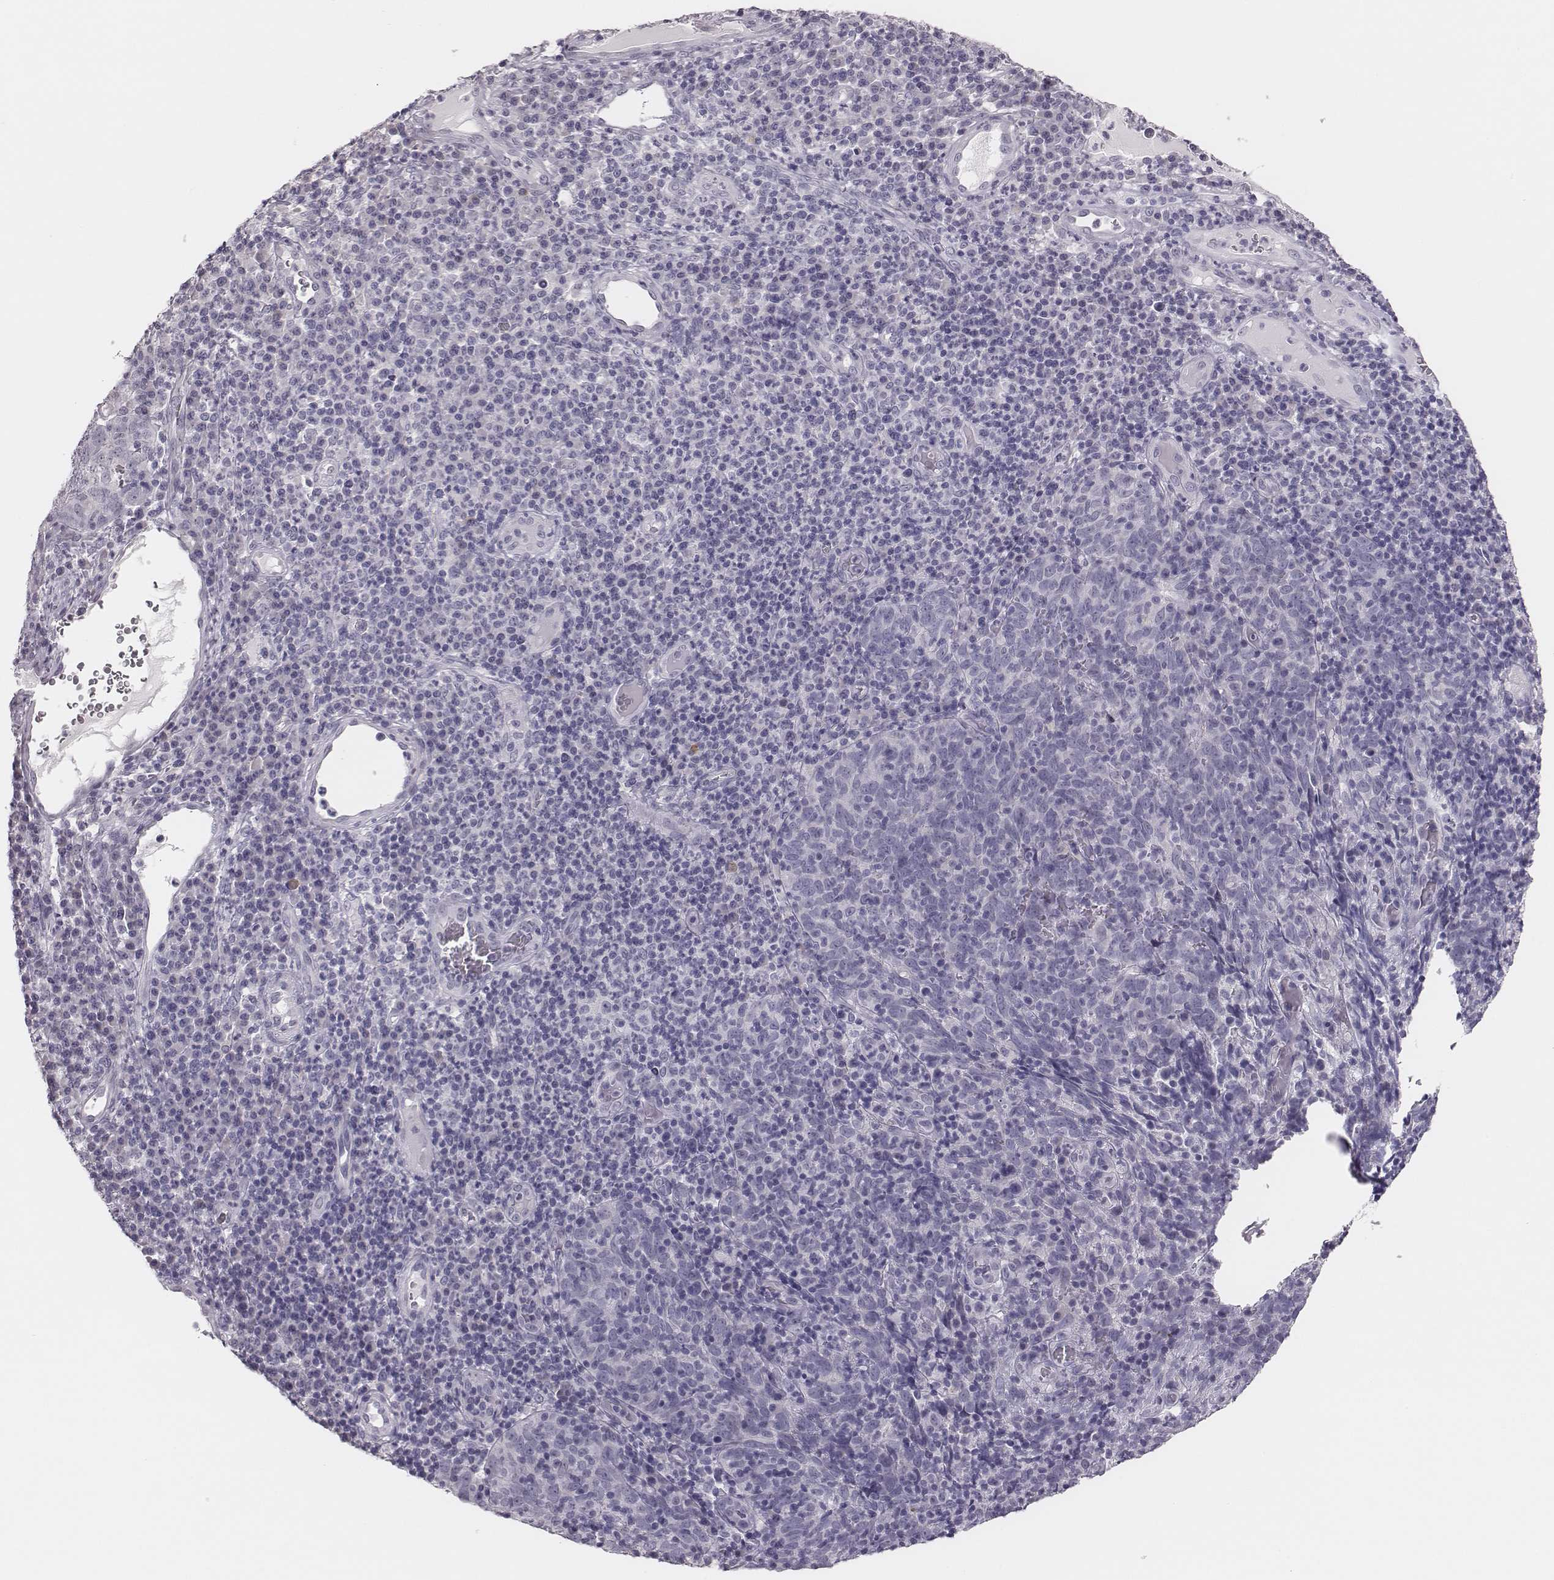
{"staining": {"intensity": "negative", "quantity": "none", "location": "none"}, "tissue": "skin cancer", "cell_type": "Tumor cells", "image_type": "cancer", "snomed": [{"axis": "morphology", "description": "Squamous cell carcinoma, NOS"}, {"axis": "topography", "description": "Skin"}, {"axis": "topography", "description": "Anal"}], "caption": "IHC micrograph of human skin squamous cell carcinoma stained for a protein (brown), which shows no staining in tumor cells.", "gene": "ADGRF4", "patient": {"sex": "female", "age": 51}}